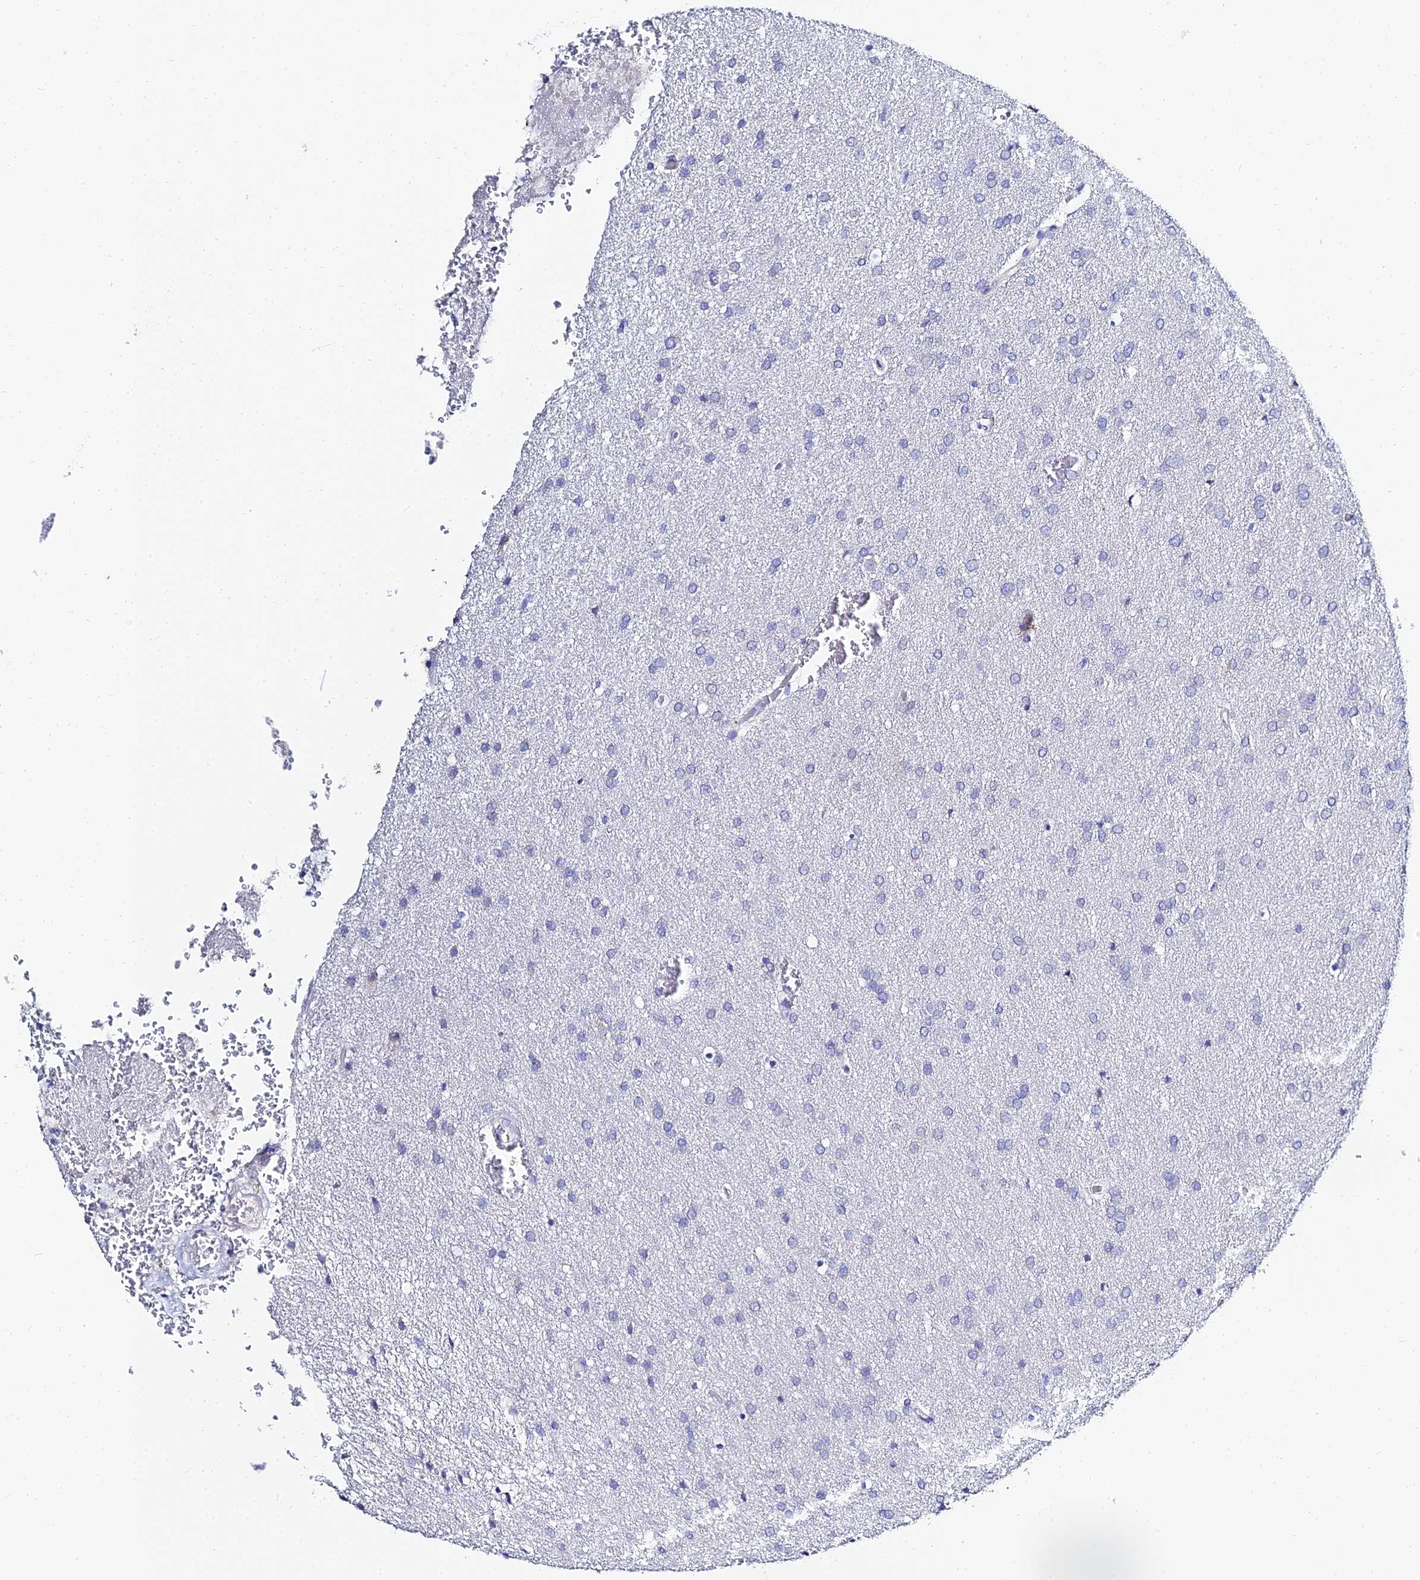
{"staining": {"intensity": "negative", "quantity": "none", "location": "none"}, "tissue": "glioma", "cell_type": "Tumor cells", "image_type": "cancer", "snomed": [{"axis": "morphology", "description": "Glioma, malignant, Low grade"}, {"axis": "topography", "description": "Brain"}], "caption": "Tumor cells show no significant protein expression in glioma. Brightfield microscopy of immunohistochemistry stained with DAB (brown) and hematoxylin (blue), captured at high magnification.", "gene": "PTTG1", "patient": {"sex": "female", "age": 32}}